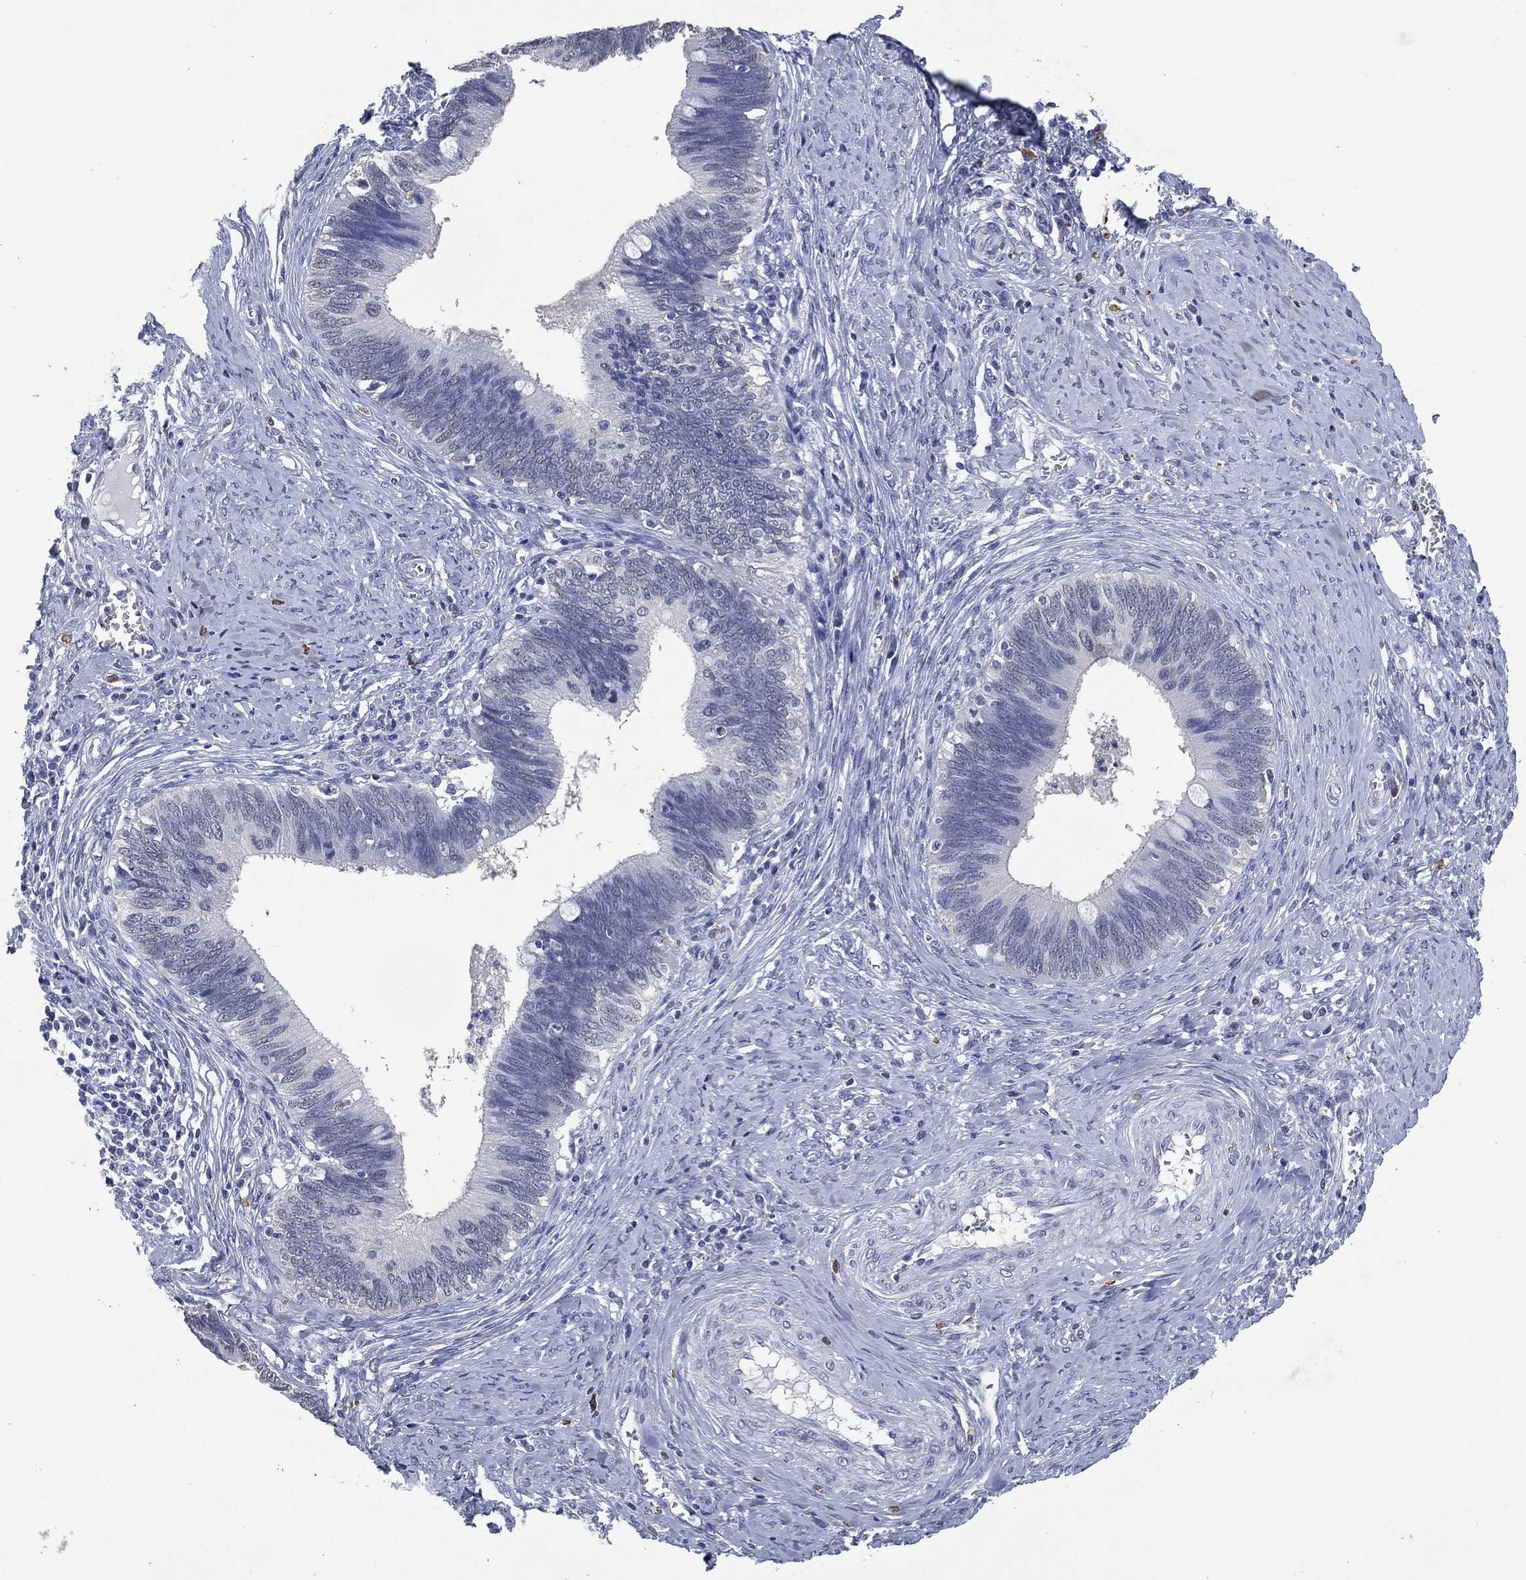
{"staining": {"intensity": "negative", "quantity": "none", "location": "none"}, "tissue": "cervical cancer", "cell_type": "Tumor cells", "image_type": "cancer", "snomed": [{"axis": "morphology", "description": "Adenocarcinoma, NOS"}, {"axis": "topography", "description": "Cervix"}], "caption": "A high-resolution image shows immunohistochemistry (IHC) staining of cervical cancer, which reveals no significant expression in tumor cells.", "gene": "FSCN2", "patient": {"sex": "female", "age": 42}}